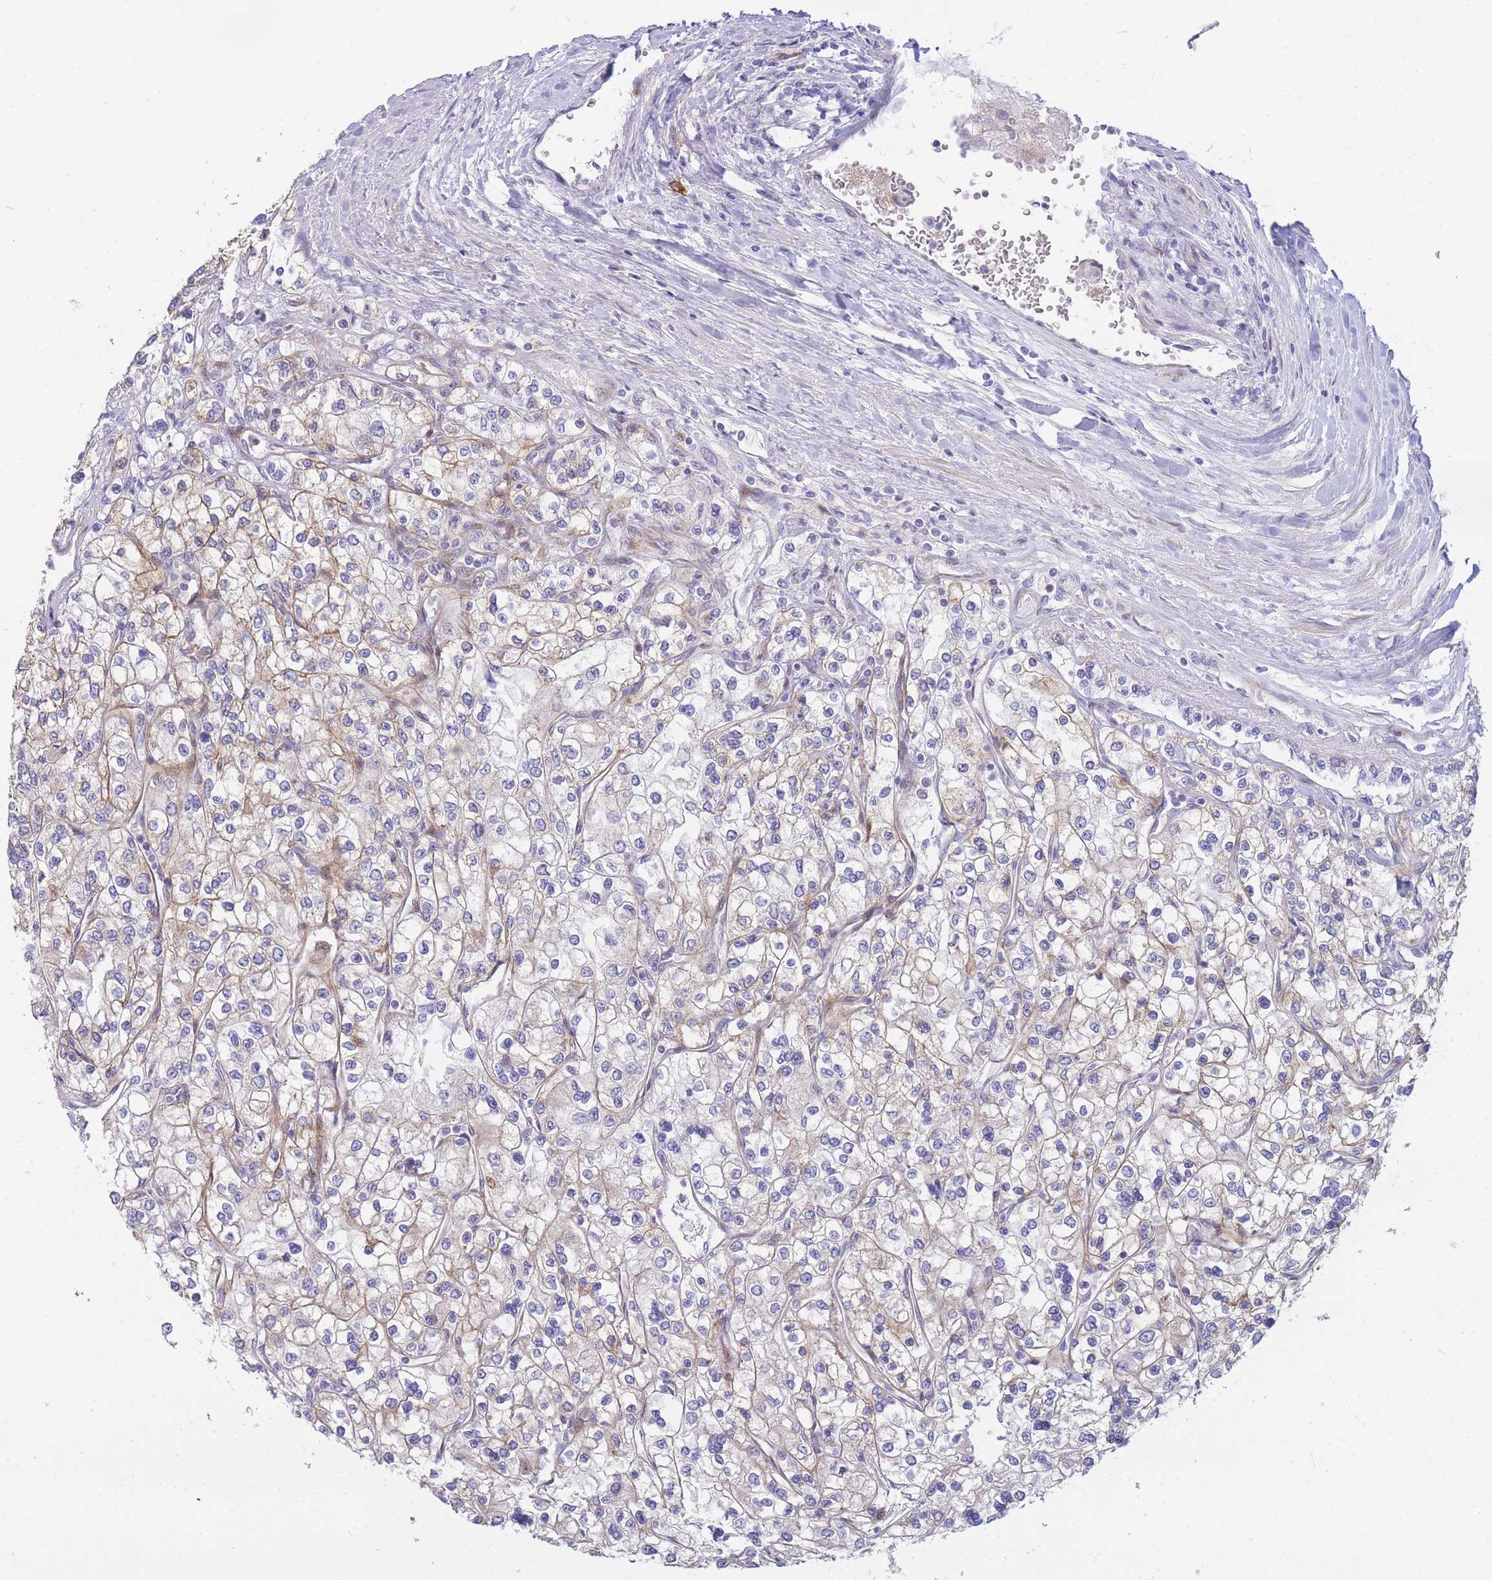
{"staining": {"intensity": "weak", "quantity": "<25%", "location": "cytoplasmic/membranous"}, "tissue": "renal cancer", "cell_type": "Tumor cells", "image_type": "cancer", "snomed": [{"axis": "morphology", "description": "Adenocarcinoma, NOS"}, {"axis": "topography", "description": "Kidney"}], "caption": "Human renal cancer stained for a protein using immunohistochemistry reveals no staining in tumor cells.", "gene": "ATP5MC2", "patient": {"sex": "male", "age": 80}}